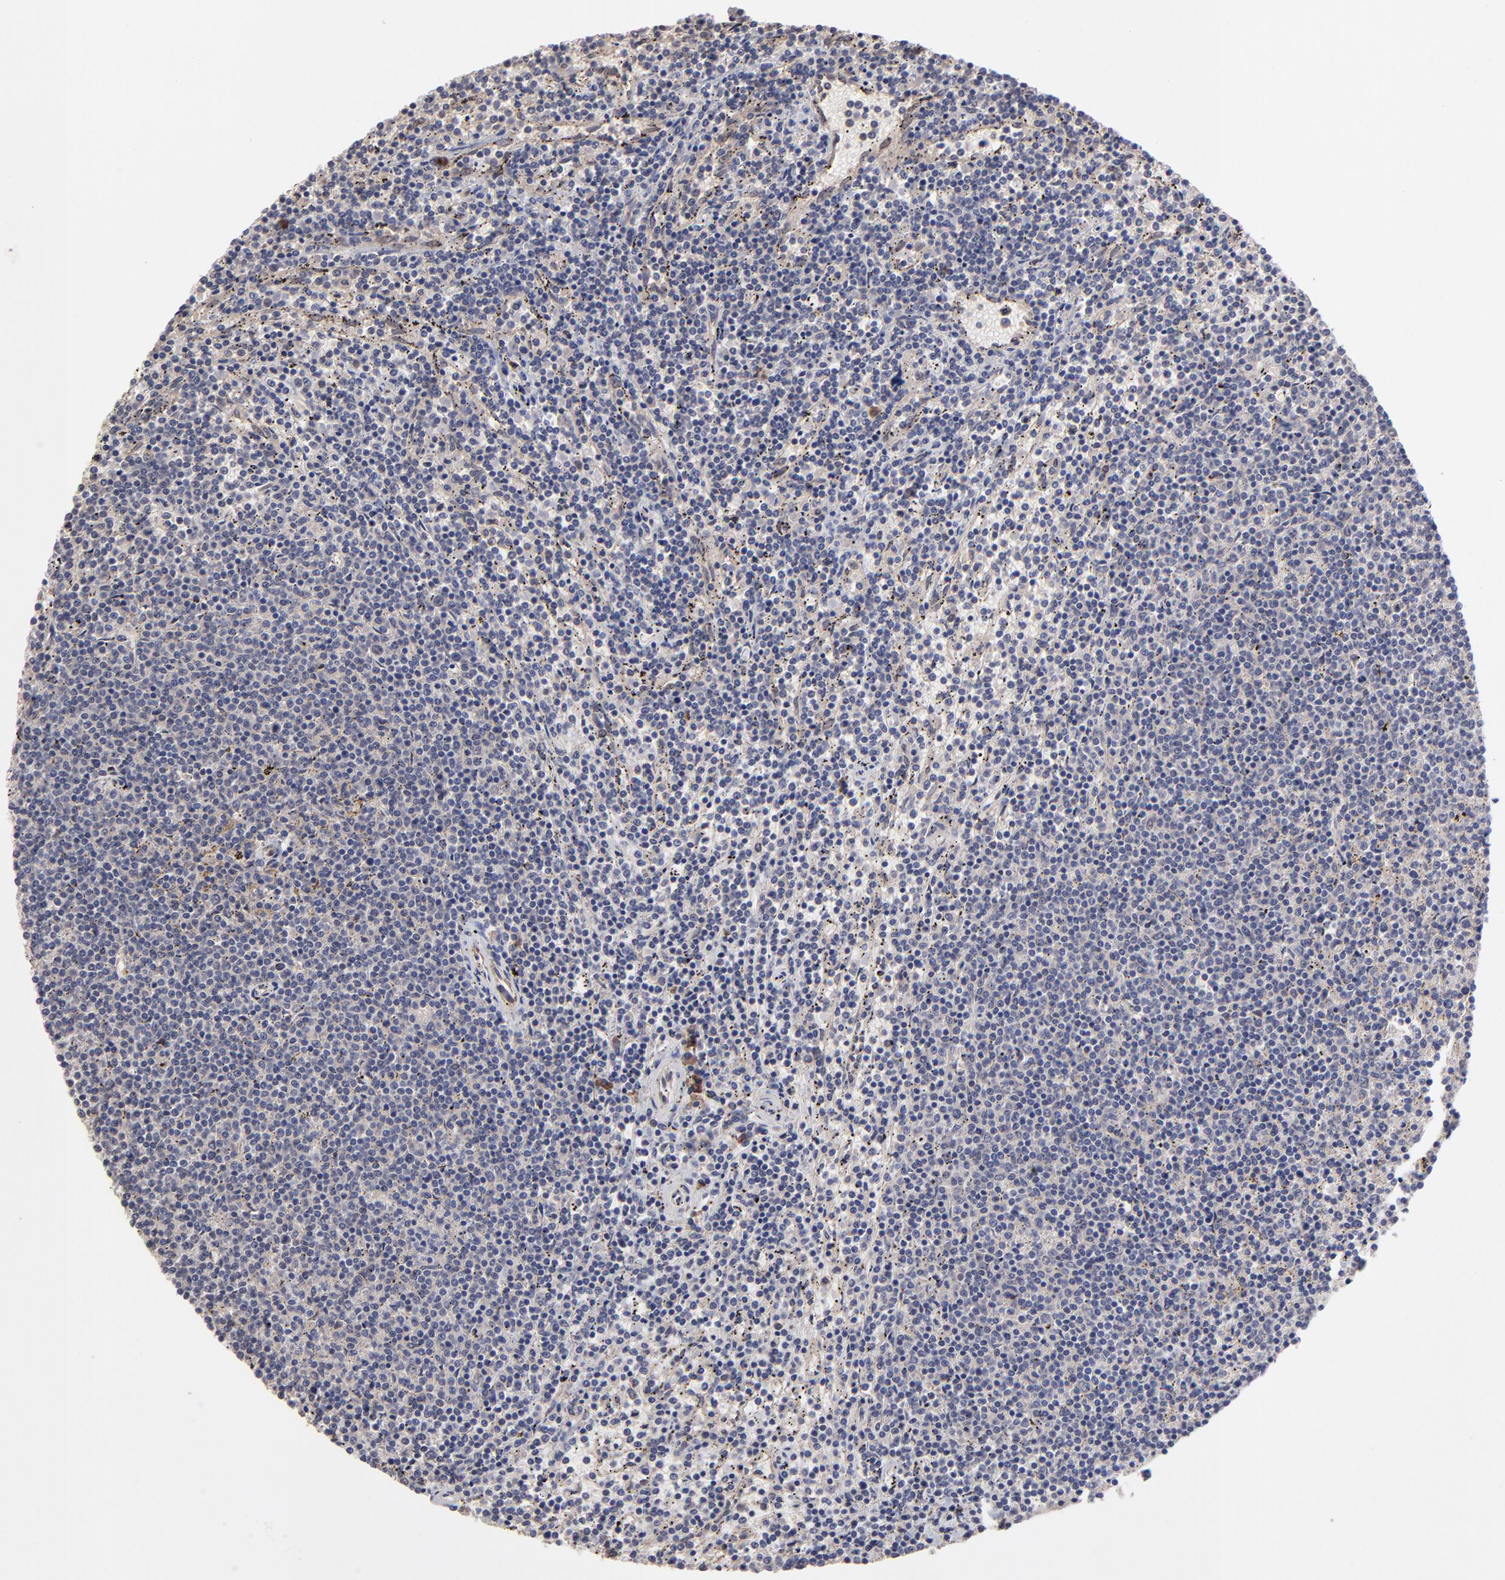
{"staining": {"intensity": "negative", "quantity": "none", "location": "none"}, "tissue": "lymphoma", "cell_type": "Tumor cells", "image_type": "cancer", "snomed": [{"axis": "morphology", "description": "Malignant lymphoma, non-Hodgkin's type, Low grade"}, {"axis": "topography", "description": "Spleen"}], "caption": "Tumor cells are negative for protein expression in human low-grade malignant lymphoma, non-Hodgkin's type.", "gene": "CHL1", "patient": {"sex": "female", "age": 50}}